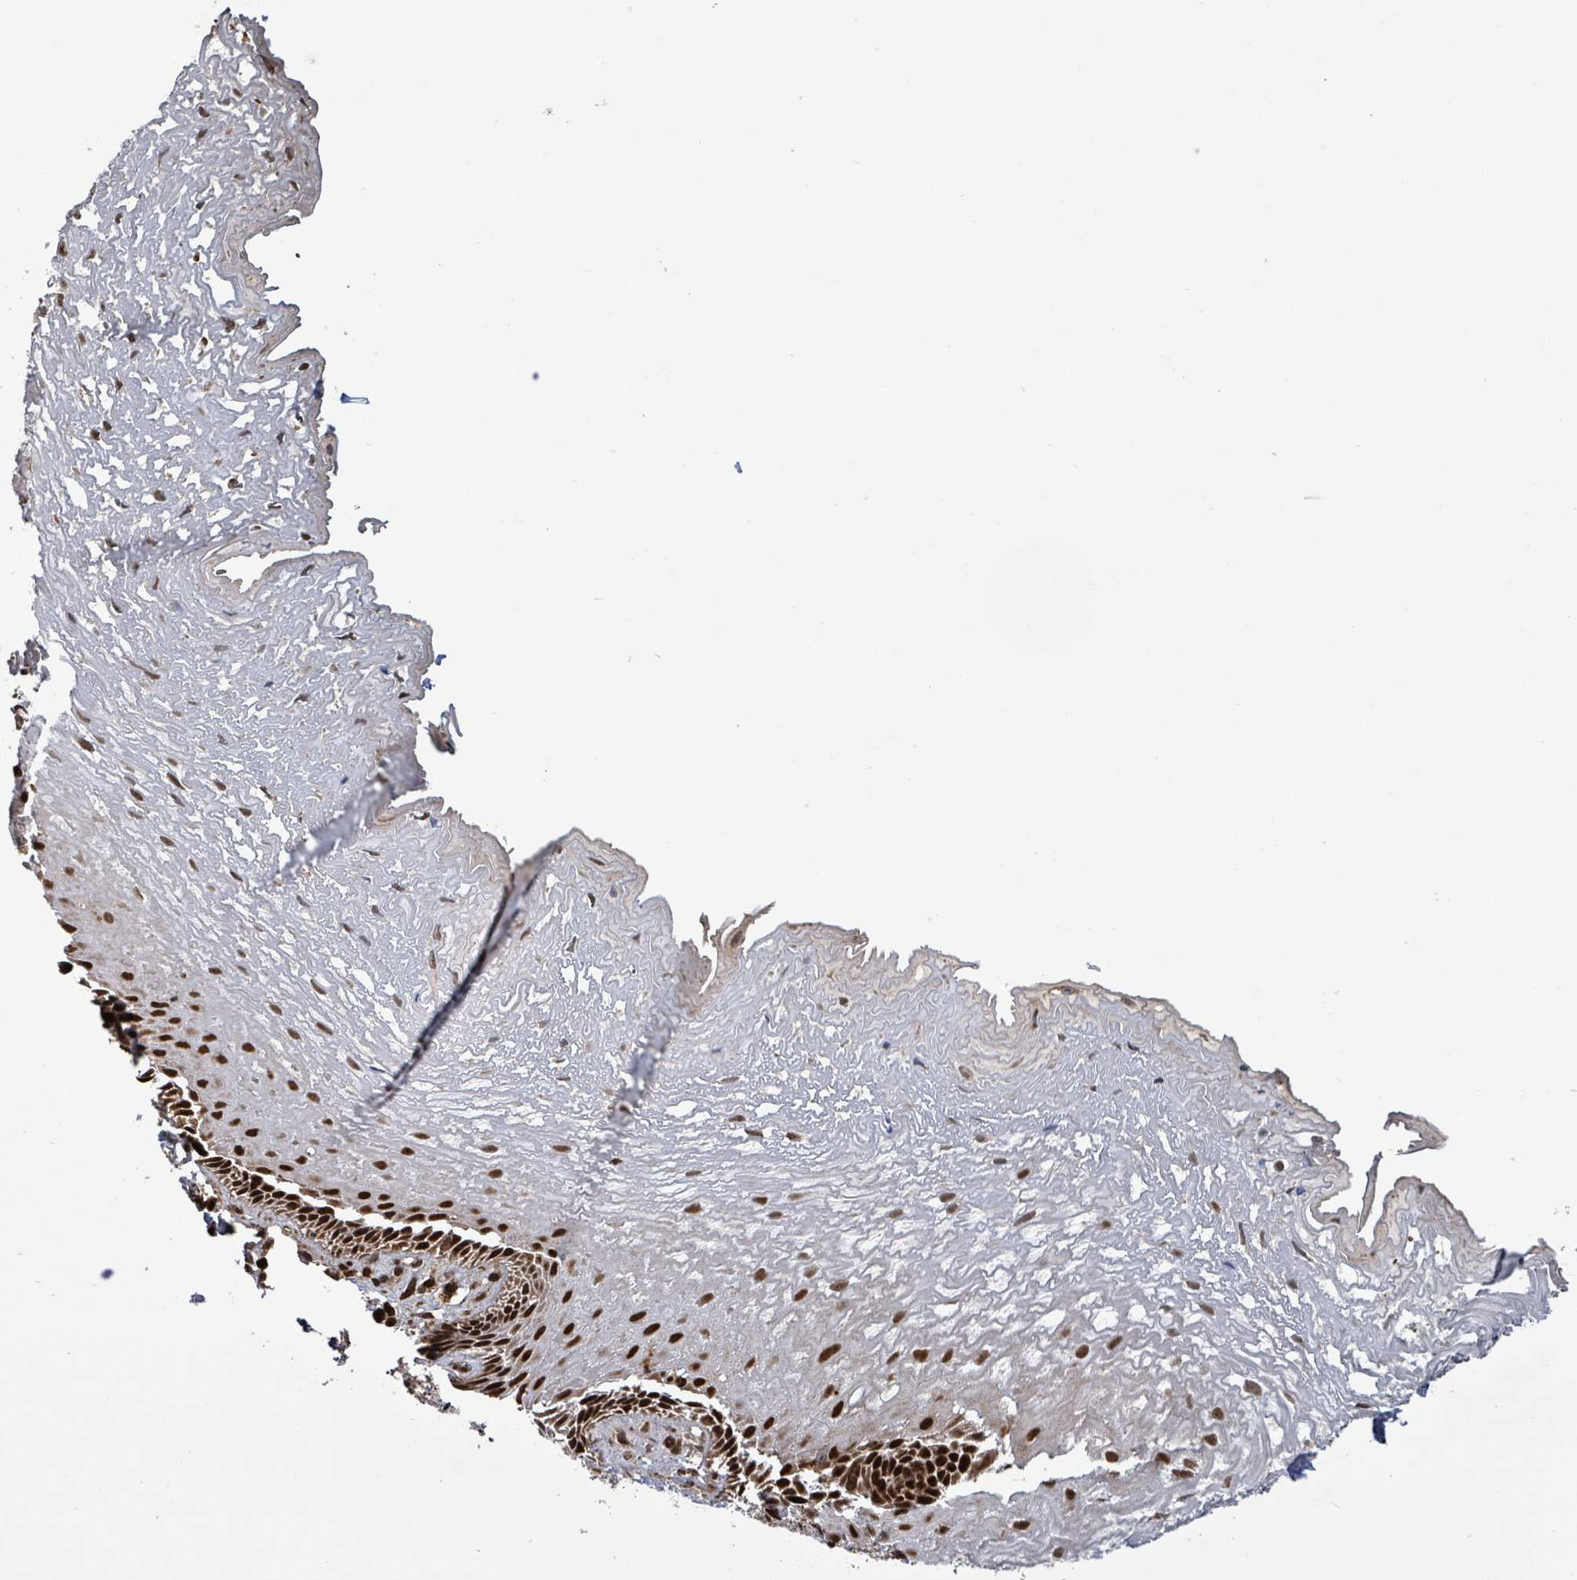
{"staining": {"intensity": "strong", "quantity": ">75%", "location": "nuclear"}, "tissue": "esophagus", "cell_type": "Squamous epithelial cells", "image_type": "normal", "snomed": [{"axis": "morphology", "description": "Normal tissue, NOS"}, {"axis": "topography", "description": "Esophagus"}], "caption": "A brown stain highlights strong nuclear positivity of a protein in squamous epithelial cells of benign esophagus. (IHC, brightfield microscopy, high magnification).", "gene": "PATZ1", "patient": {"sex": "male", "age": 60}}